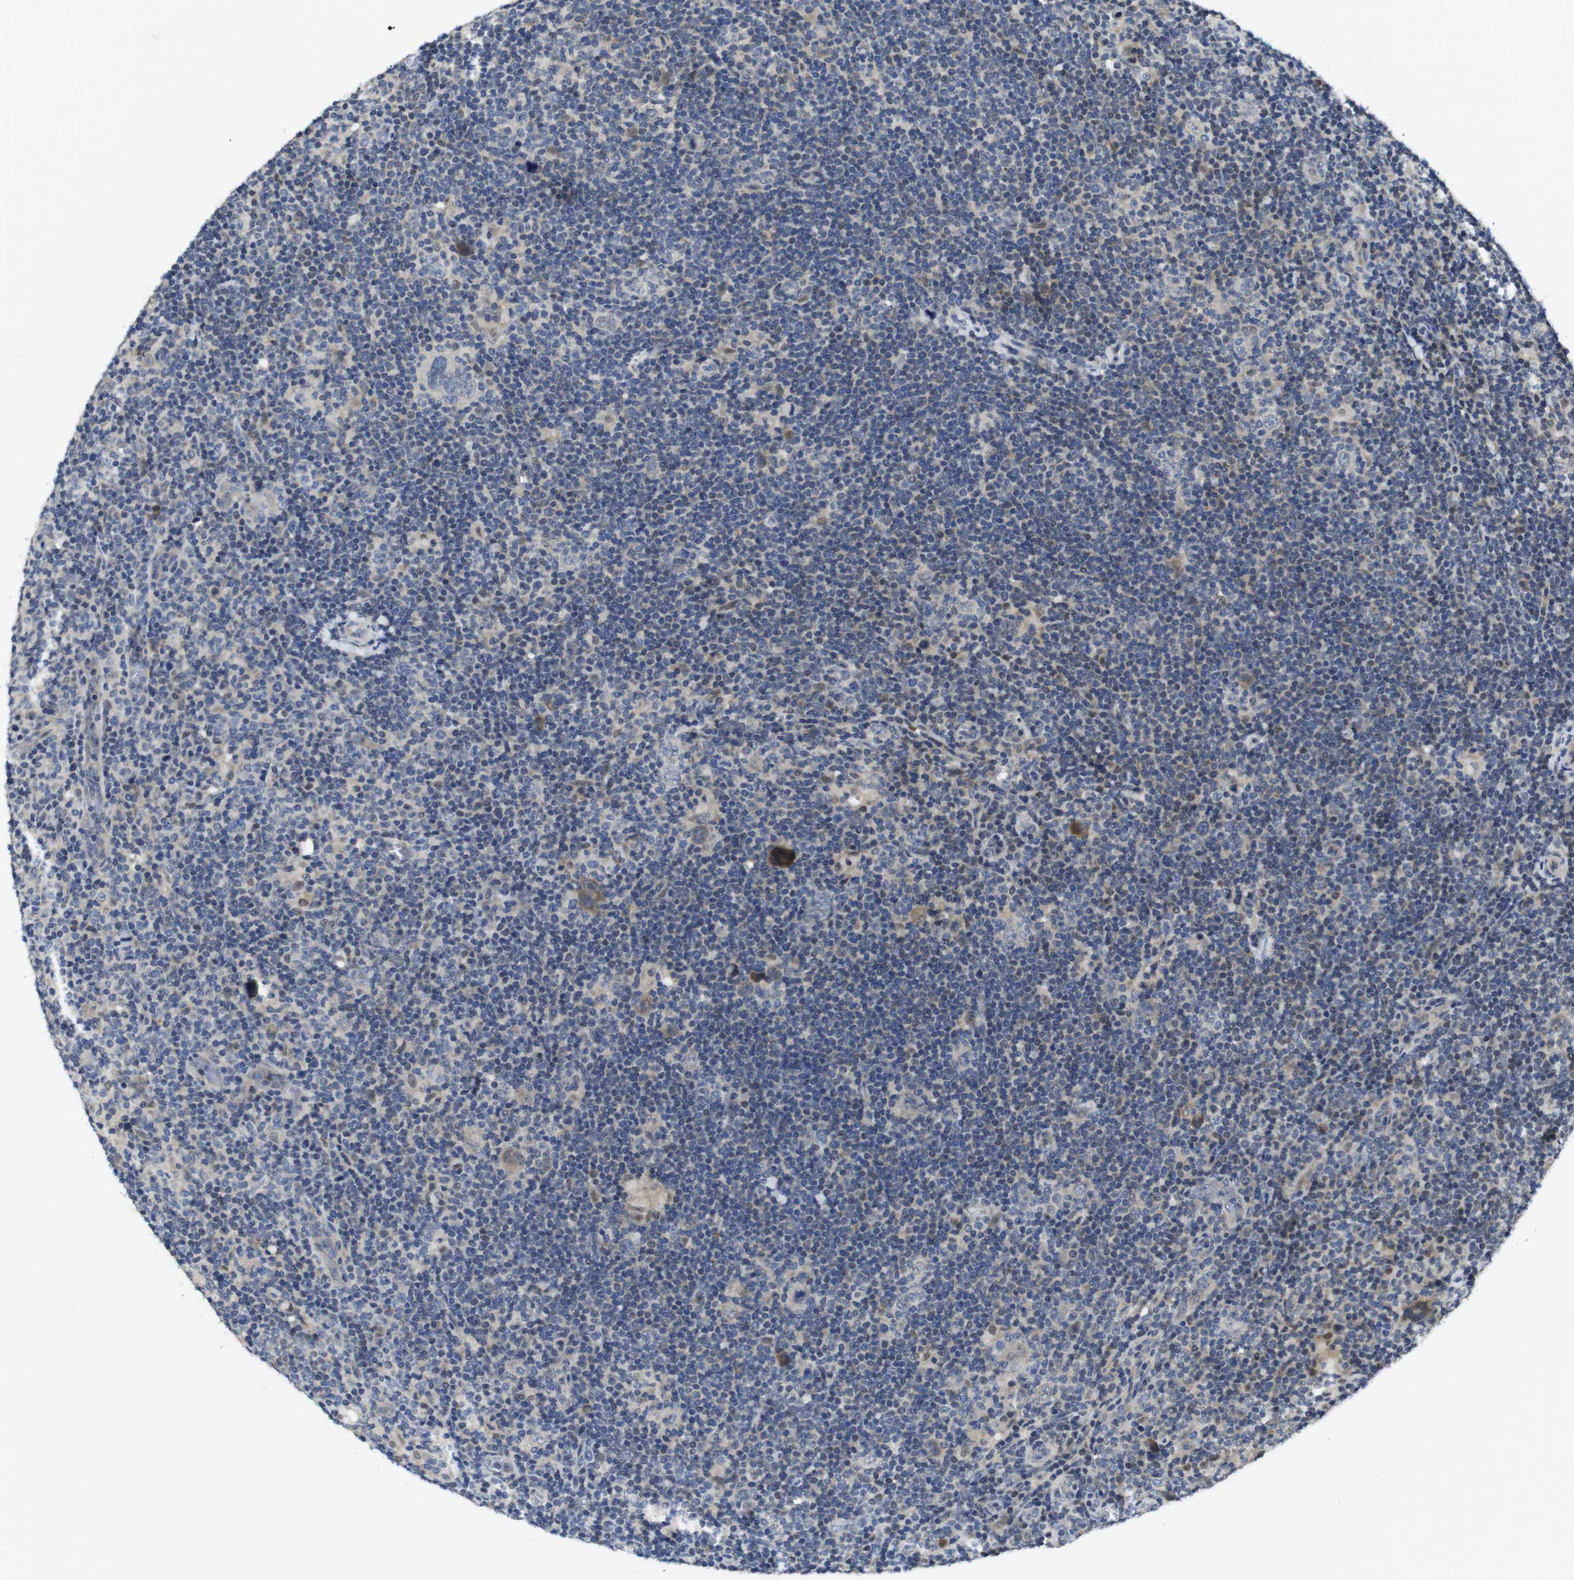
{"staining": {"intensity": "moderate", "quantity": "<25%", "location": "cytoplasmic/membranous"}, "tissue": "lymphoma", "cell_type": "Tumor cells", "image_type": "cancer", "snomed": [{"axis": "morphology", "description": "Hodgkin's disease, NOS"}, {"axis": "topography", "description": "Lymph node"}], "caption": "Protein analysis of lymphoma tissue displays moderate cytoplasmic/membranous positivity in approximately <25% of tumor cells.", "gene": "FNTA", "patient": {"sex": "female", "age": 57}}